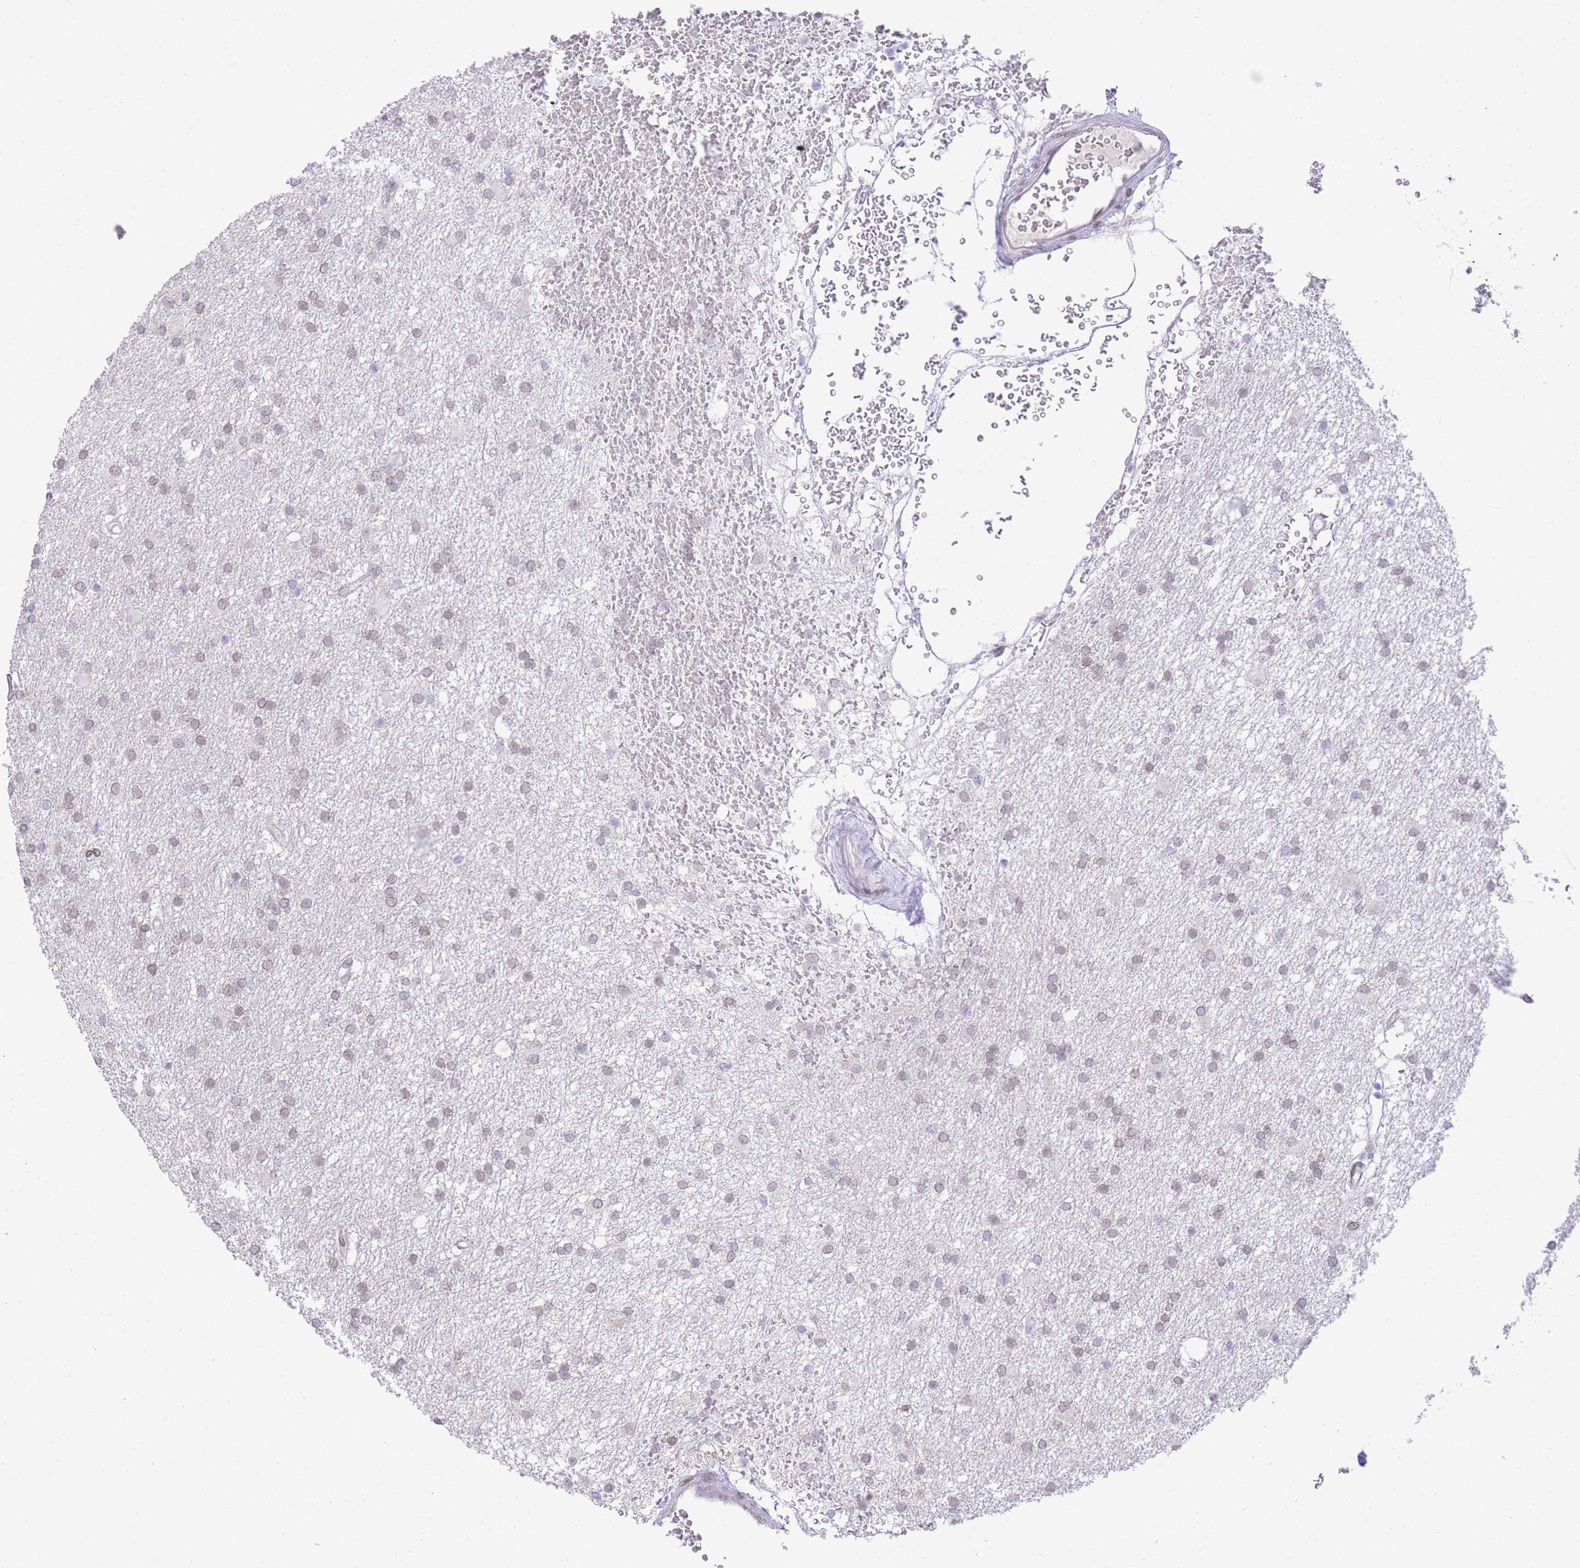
{"staining": {"intensity": "weak", "quantity": "25%-75%", "location": "nuclear"}, "tissue": "glioma", "cell_type": "Tumor cells", "image_type": "cancer", "snomed": [{"axis": "morphology", "description": "Glioma, malignant, High grade"}, {"axis": "topography", "description": "Brain"}], "caption": "High-grade glioma (malignant) stained for a protein shows weak nuclear positivity in tumor cells. Nuclei are stained in blue.", "gene": "OR10AD1", "patient": {"sex": "male", "age": 77}}